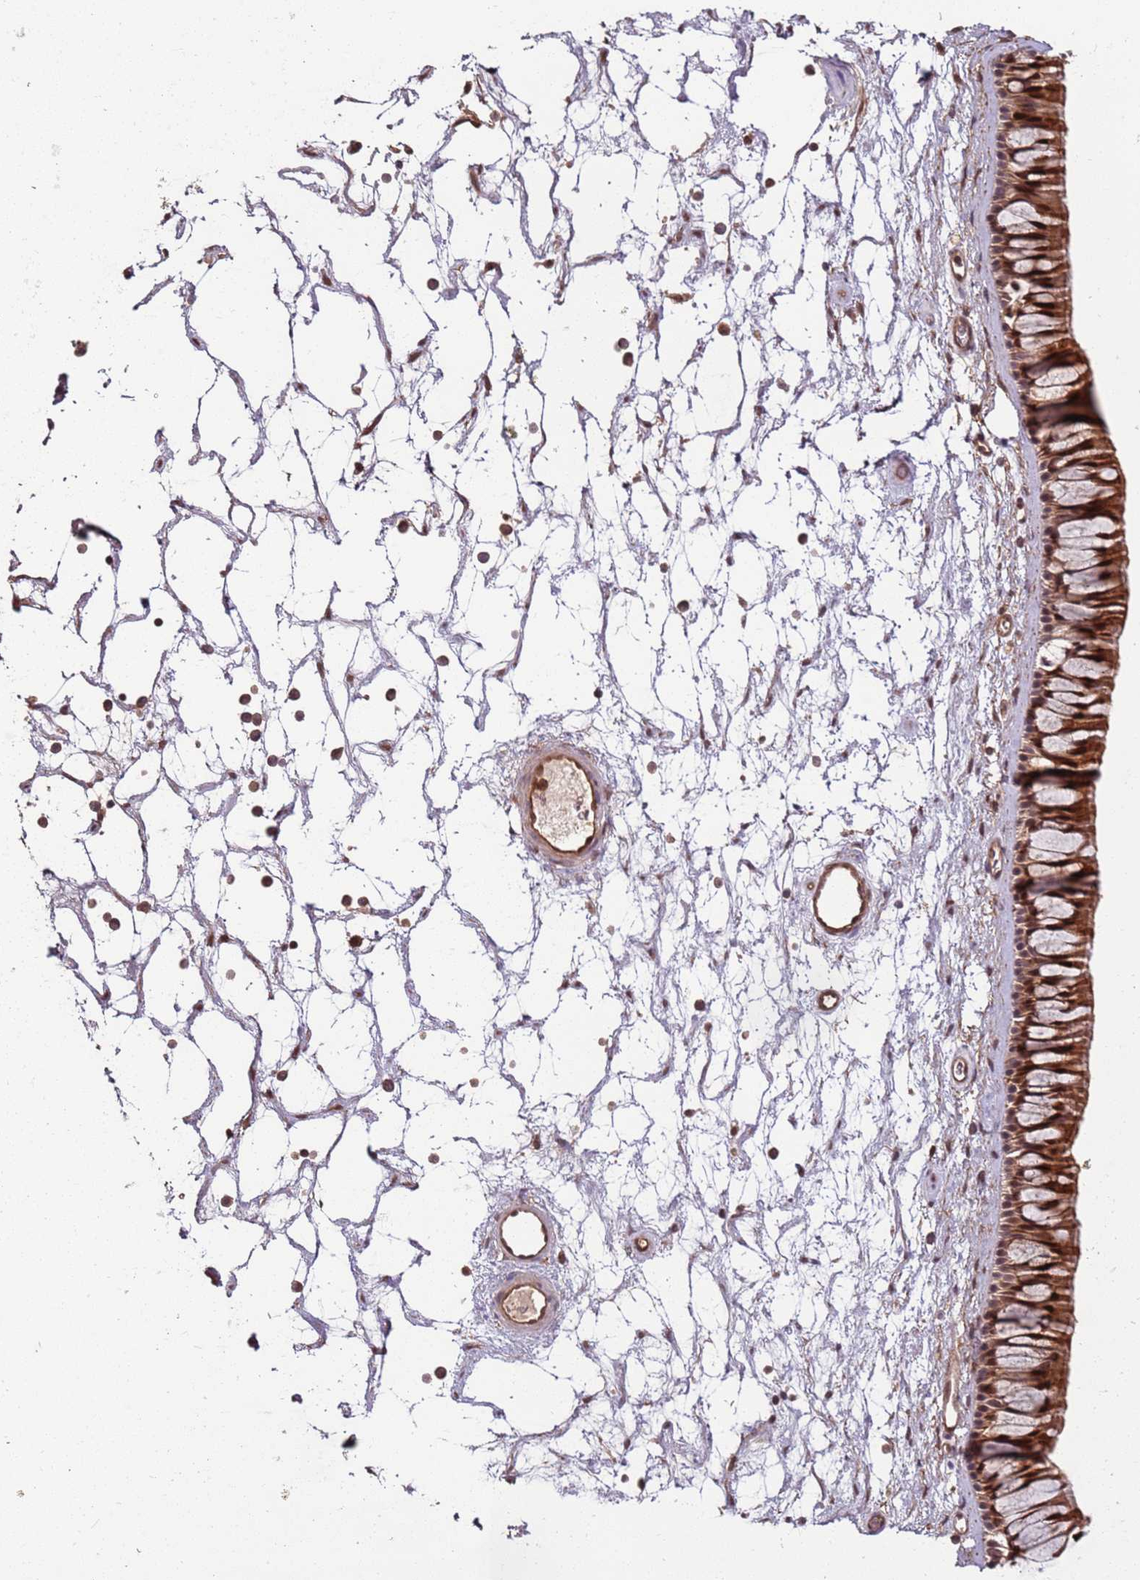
{"staining": {"intensity": "strong", "quantity": ">75%", "location": "cytoplasmic/membranous,nuclear"}, "tissue": "nasopharynx", "cell_type": "Respiratory epithelial cells", "image_type": "normal", "snomed": [{"axis": "morphology", "description": "Normal tissue, NOS"}, {"axis": "topography", "description": "Nasopharynx"}], "caption": "A micrograph showing strong cytoplasmic/membranous,nuclear positivity in approximately >75% of respiratory epithelial cells in normal nasopharynx, as visualized by brown immunohistochemical staining.", "gene": "PGLS", "patient": {"sex": "male", "age": 64}}